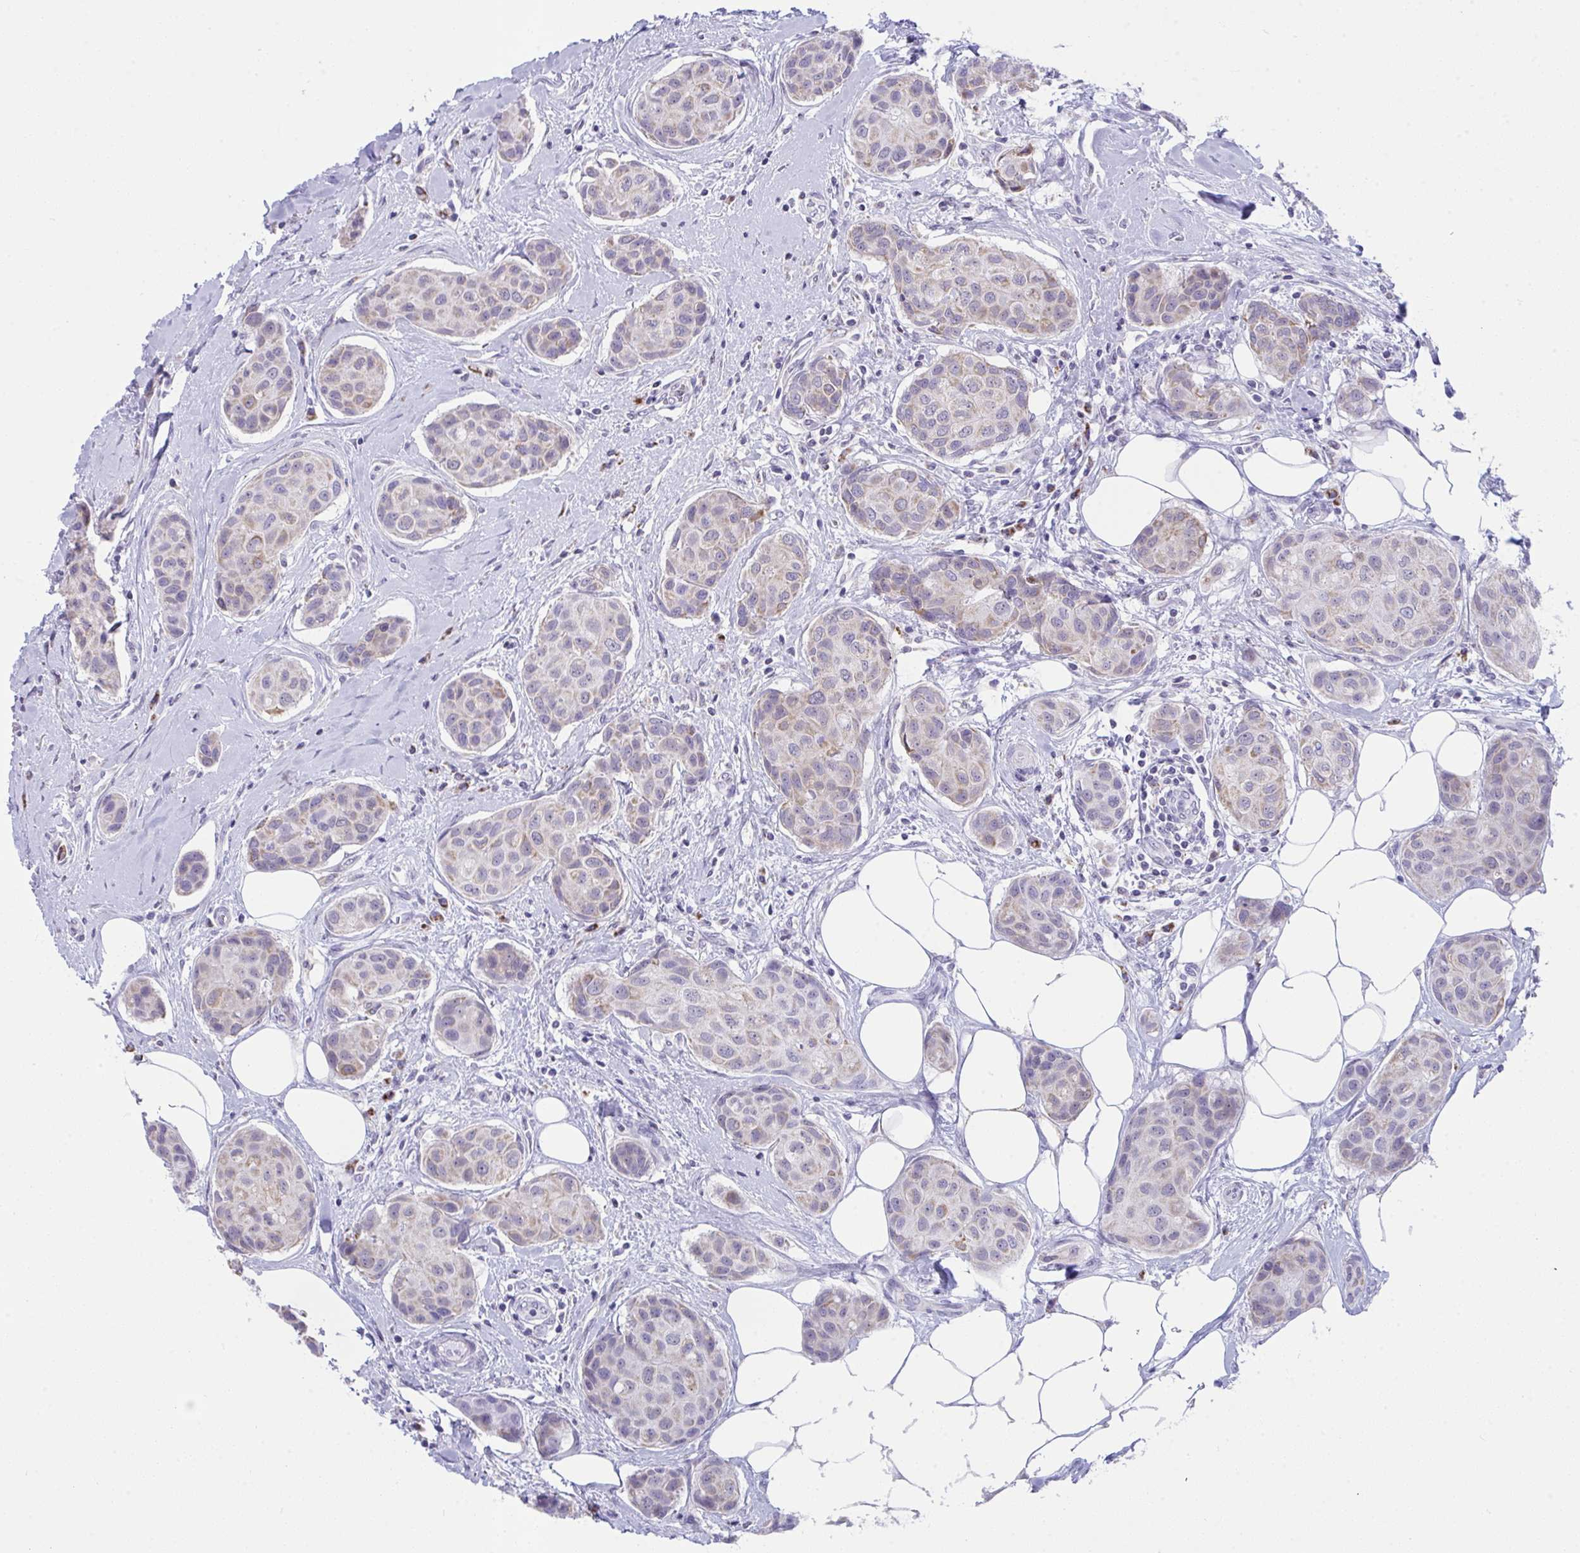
{"staining": {"intensity": "weak", "quantity": "<25%", "location": "cytoplasmic/membranous"}, "tissue": "breast cancer", "cell_type": "Tumor cells", "image_type": "cancer", "snomed": [{"axis": "morphology", "description": "Duct carcinoma"}, {"axis": "topography", "description": "Breast"}, {"axis": "topography", "description": "Lymph node"}], "caption": "DAB (3,3'-diaminobenzidine) immunohistochemical staining of invasive ductal carcinoma (breast) demonstrates no significant positivity in tumor cells.", "gene": "PLA2G12B", "patient": {"sex": "female", "age": 80}}